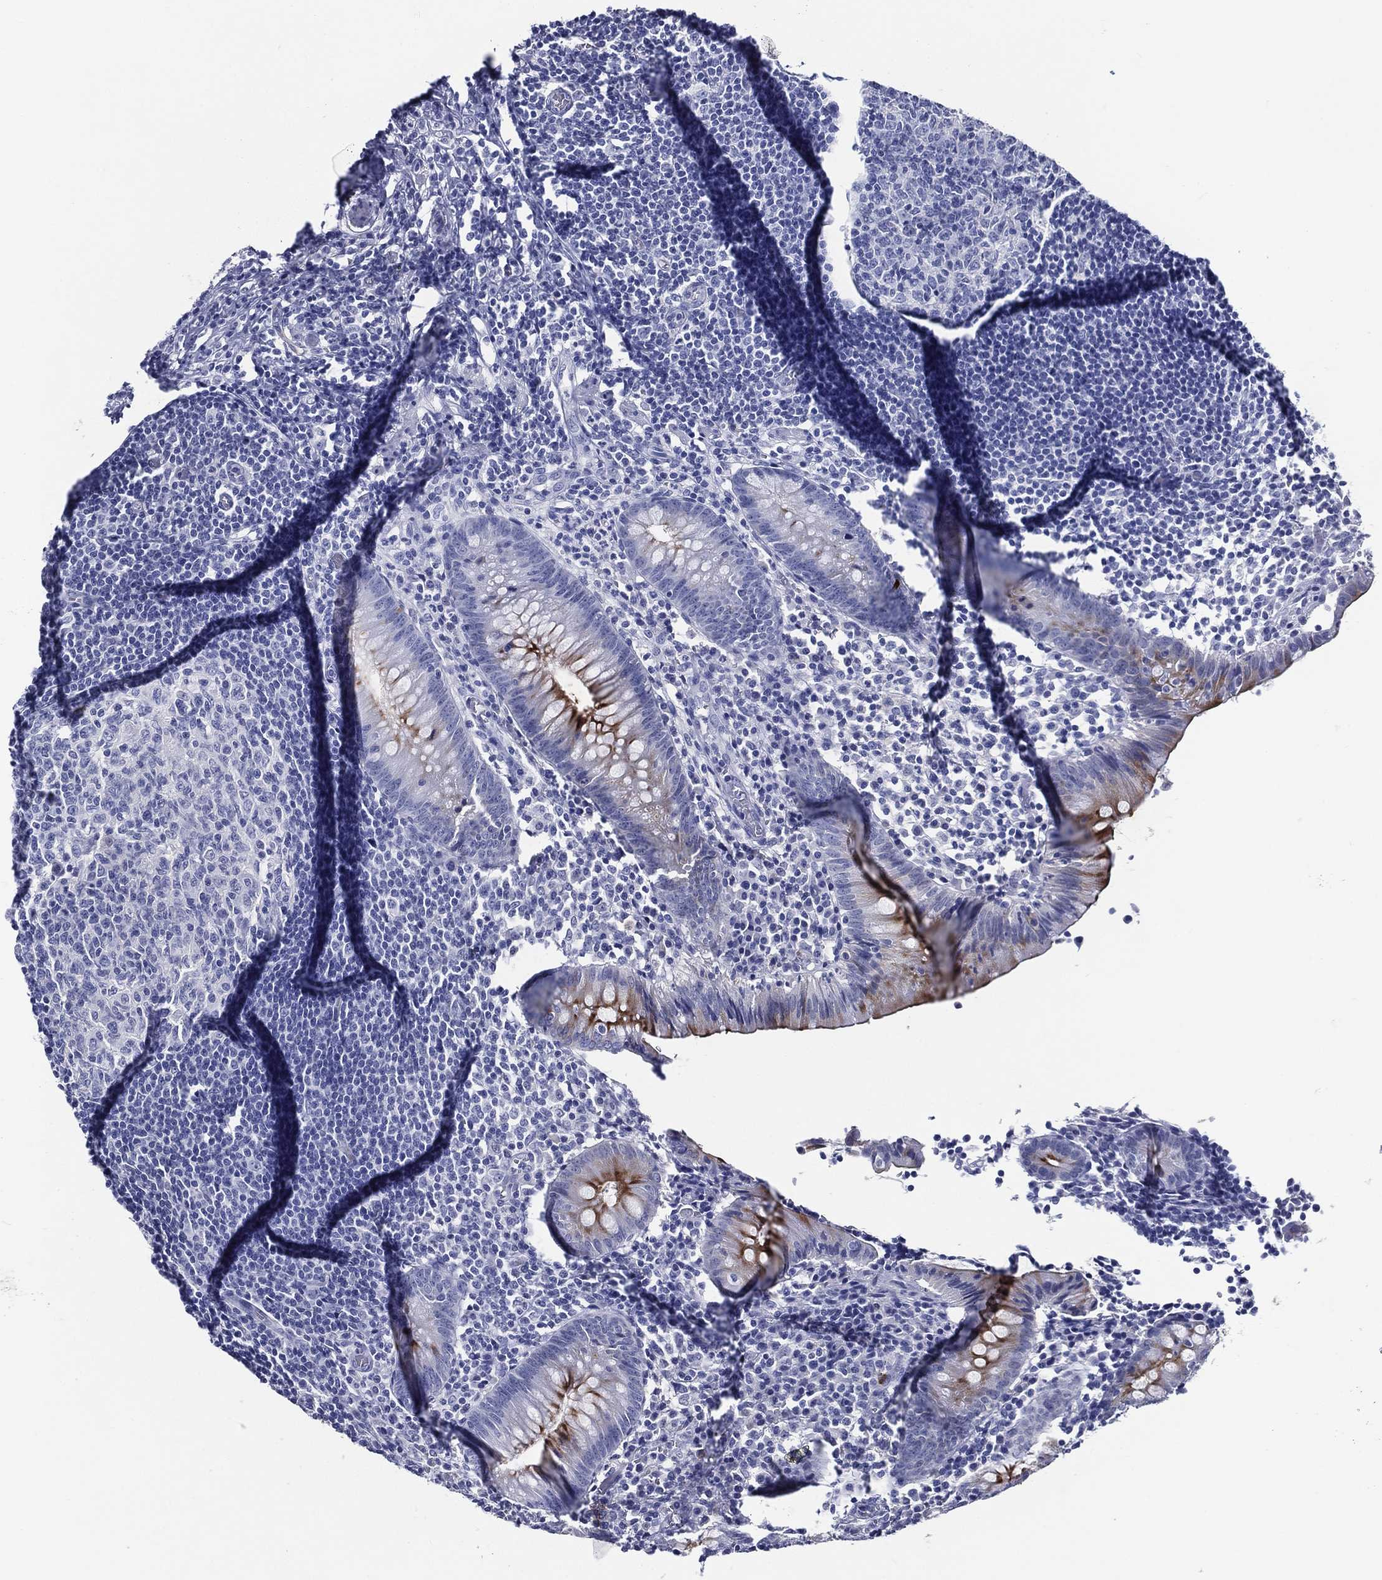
{"staining": {"intensity": "strong", "quantity": "<25%", "location": "cytoplasmic/membranous"}, "tissue": "appendix", "cell_type": "Glandular cells", "image_type": "normal", "snomed": [{"axis": "morphology", "description": "Normal tissue, NOS"}, {"axis": "topography", "description": "Appendix"}], "caption": "Immunohistochemistry histopathology image of unremarkable appendix: appendix stained using immunohistochemistry (IHC) exhibits medium levels of strong protein expression localized specifically in the cytoplasmic/membranous of glandular cells, appearing as a cytoplasmic/membranous brown color.", "gene": "ACE2", "patient": {"sex": "female", "age": 40}}